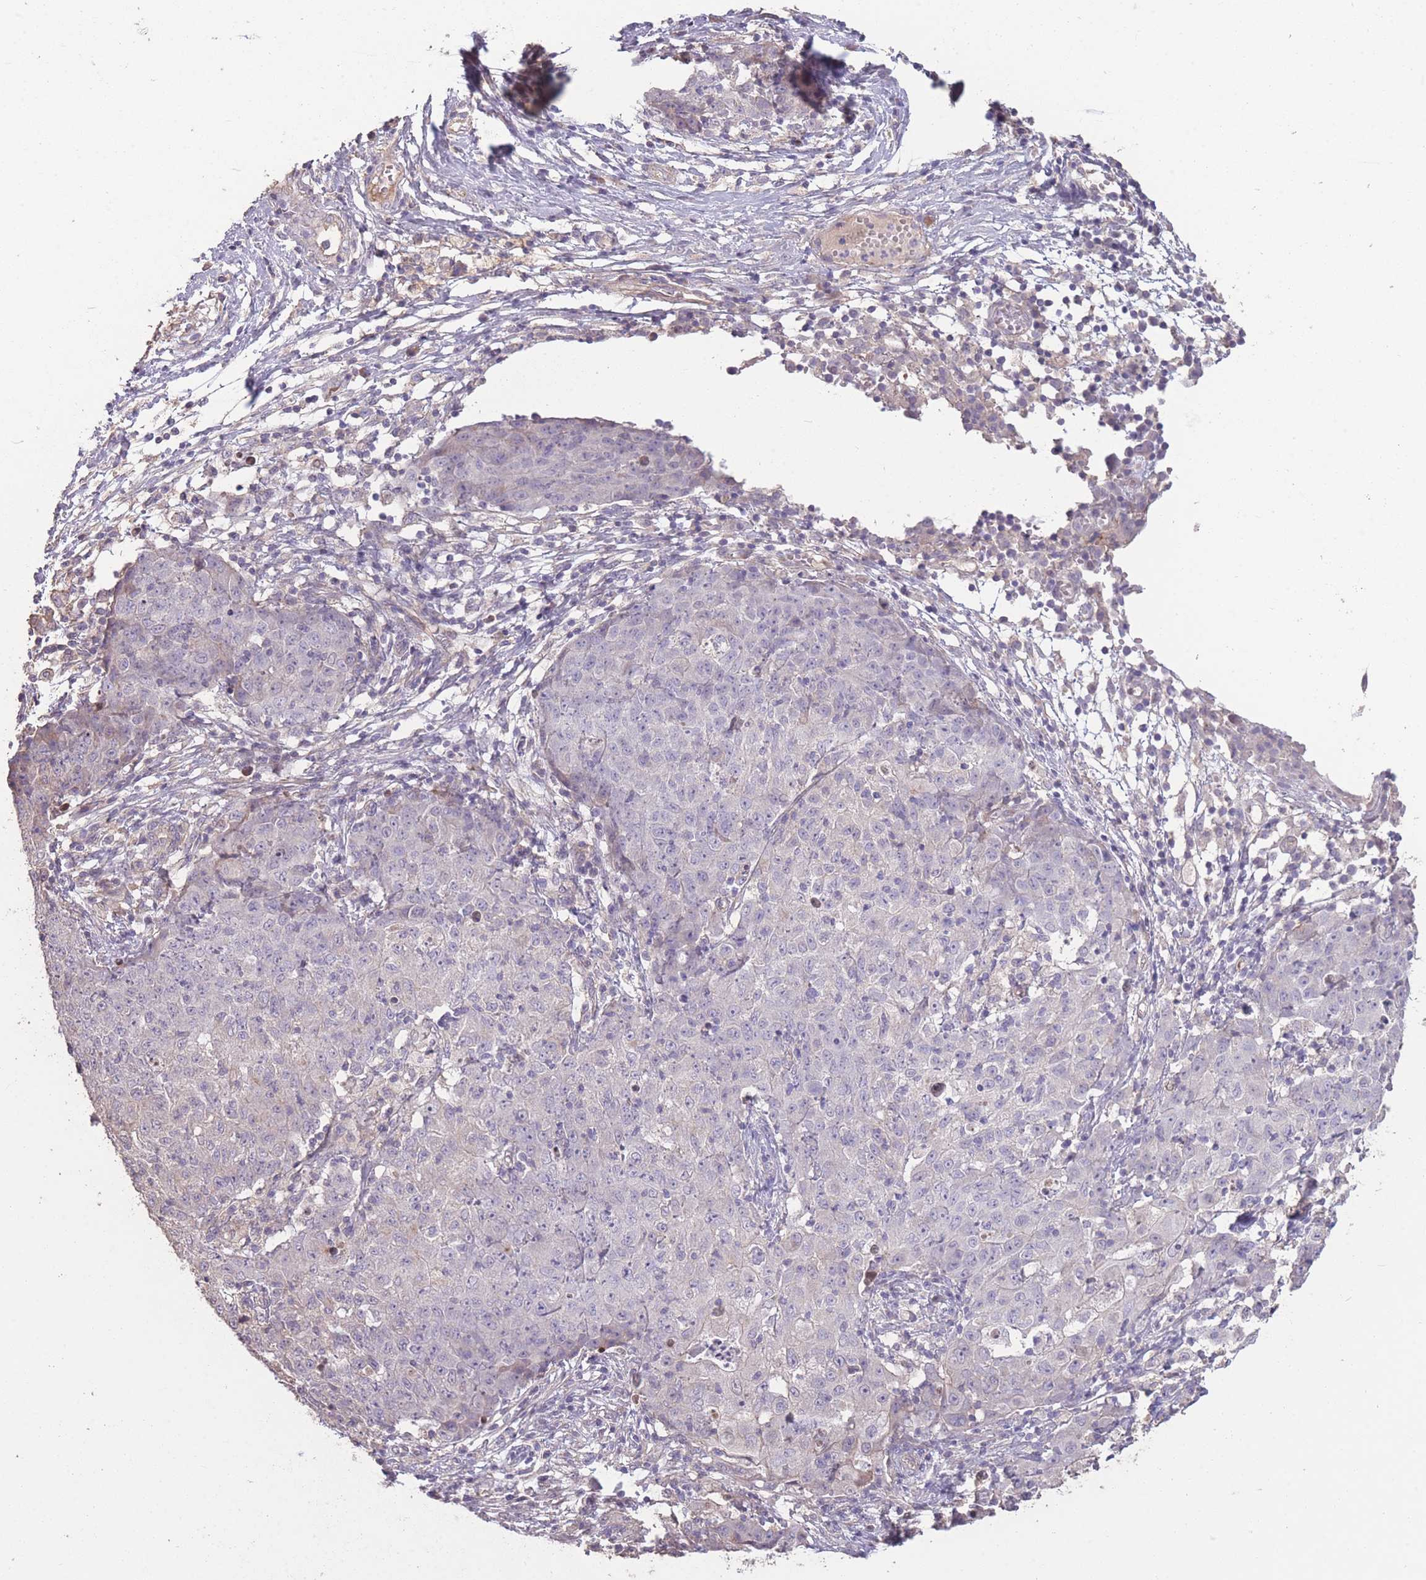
{"staining": {"intensity": "negative", "quantity": "none", "location": "none"}, "tissue": "ovarian cancer", "cell_type": "Tumor cells", "image_type": "cancer", "snomed": [{"axis": "morphology", "description": "Carcinoma, endometroid"}, {"axis": "topography", "description": "Ovary"}], "caption": "IHC photomicrograph of neoplastic tissue: human endometroid carcinoma (ovarian) stained with DAB (3,3'-diaminobenzidine) reveals no significant protein expression in tumor cells.", "gene": "RSPH10B", "patient": {"sex": "female", "age": 42}}